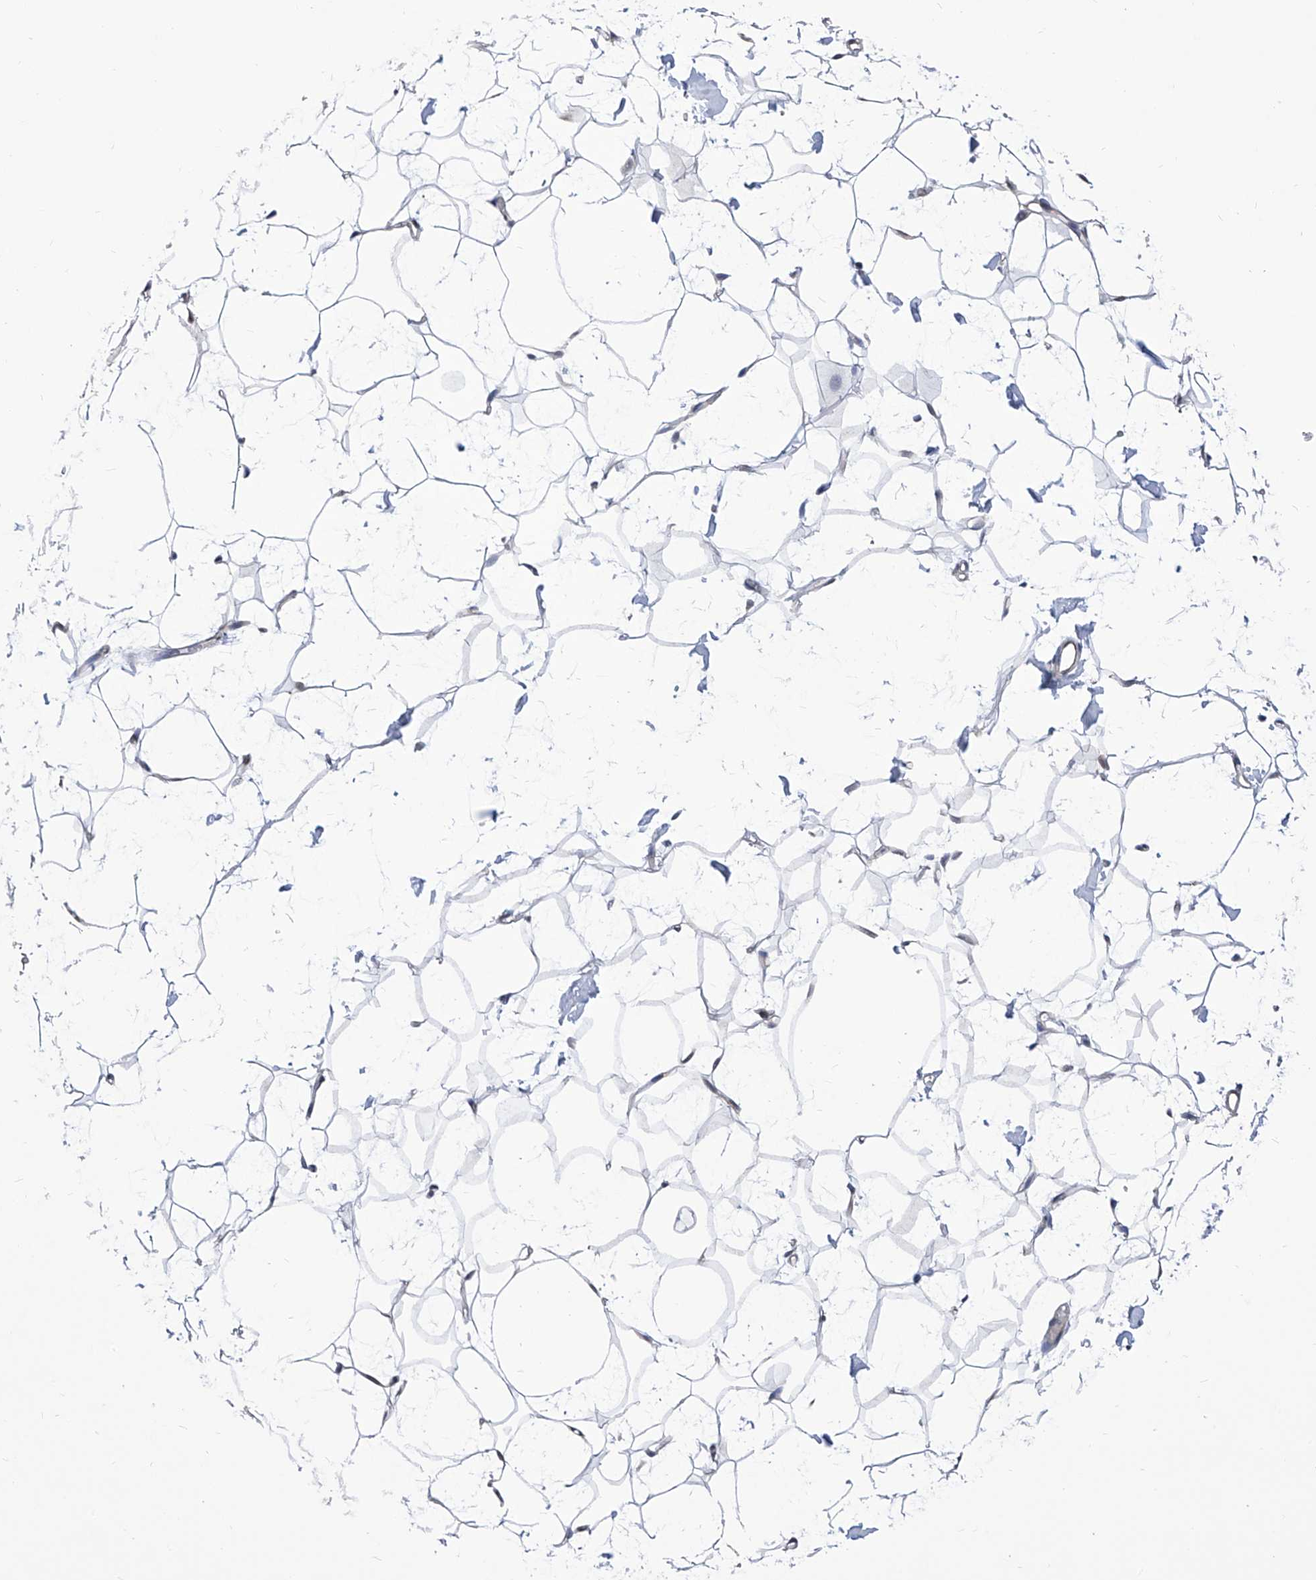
{"staining": {"intensity": "negative", "quantity": "none", "location": "none"}, "tissue": "adipose tissue", "cell_type": "Adipocytes", "image_type": "normal", "snomed": [{"axis": "morphology", "description": "Normal tissue, NOS"}, {"axis": "topography", "description": "Breast"}], "caption": "This image is of unremarkable adipose tissue stained with IHC to label a protein in brown with the nuclei are counter-stained blue. There is no positivity in adipocytes. Brightfield microscopy of immunohistochemistry stained with DAB (3,3'-diaminobenzidine) (brown) and hematoxylin (blue), captured at high magnification.", "gene": "SART1", "patient": {"sex": "female", "age": 23}}